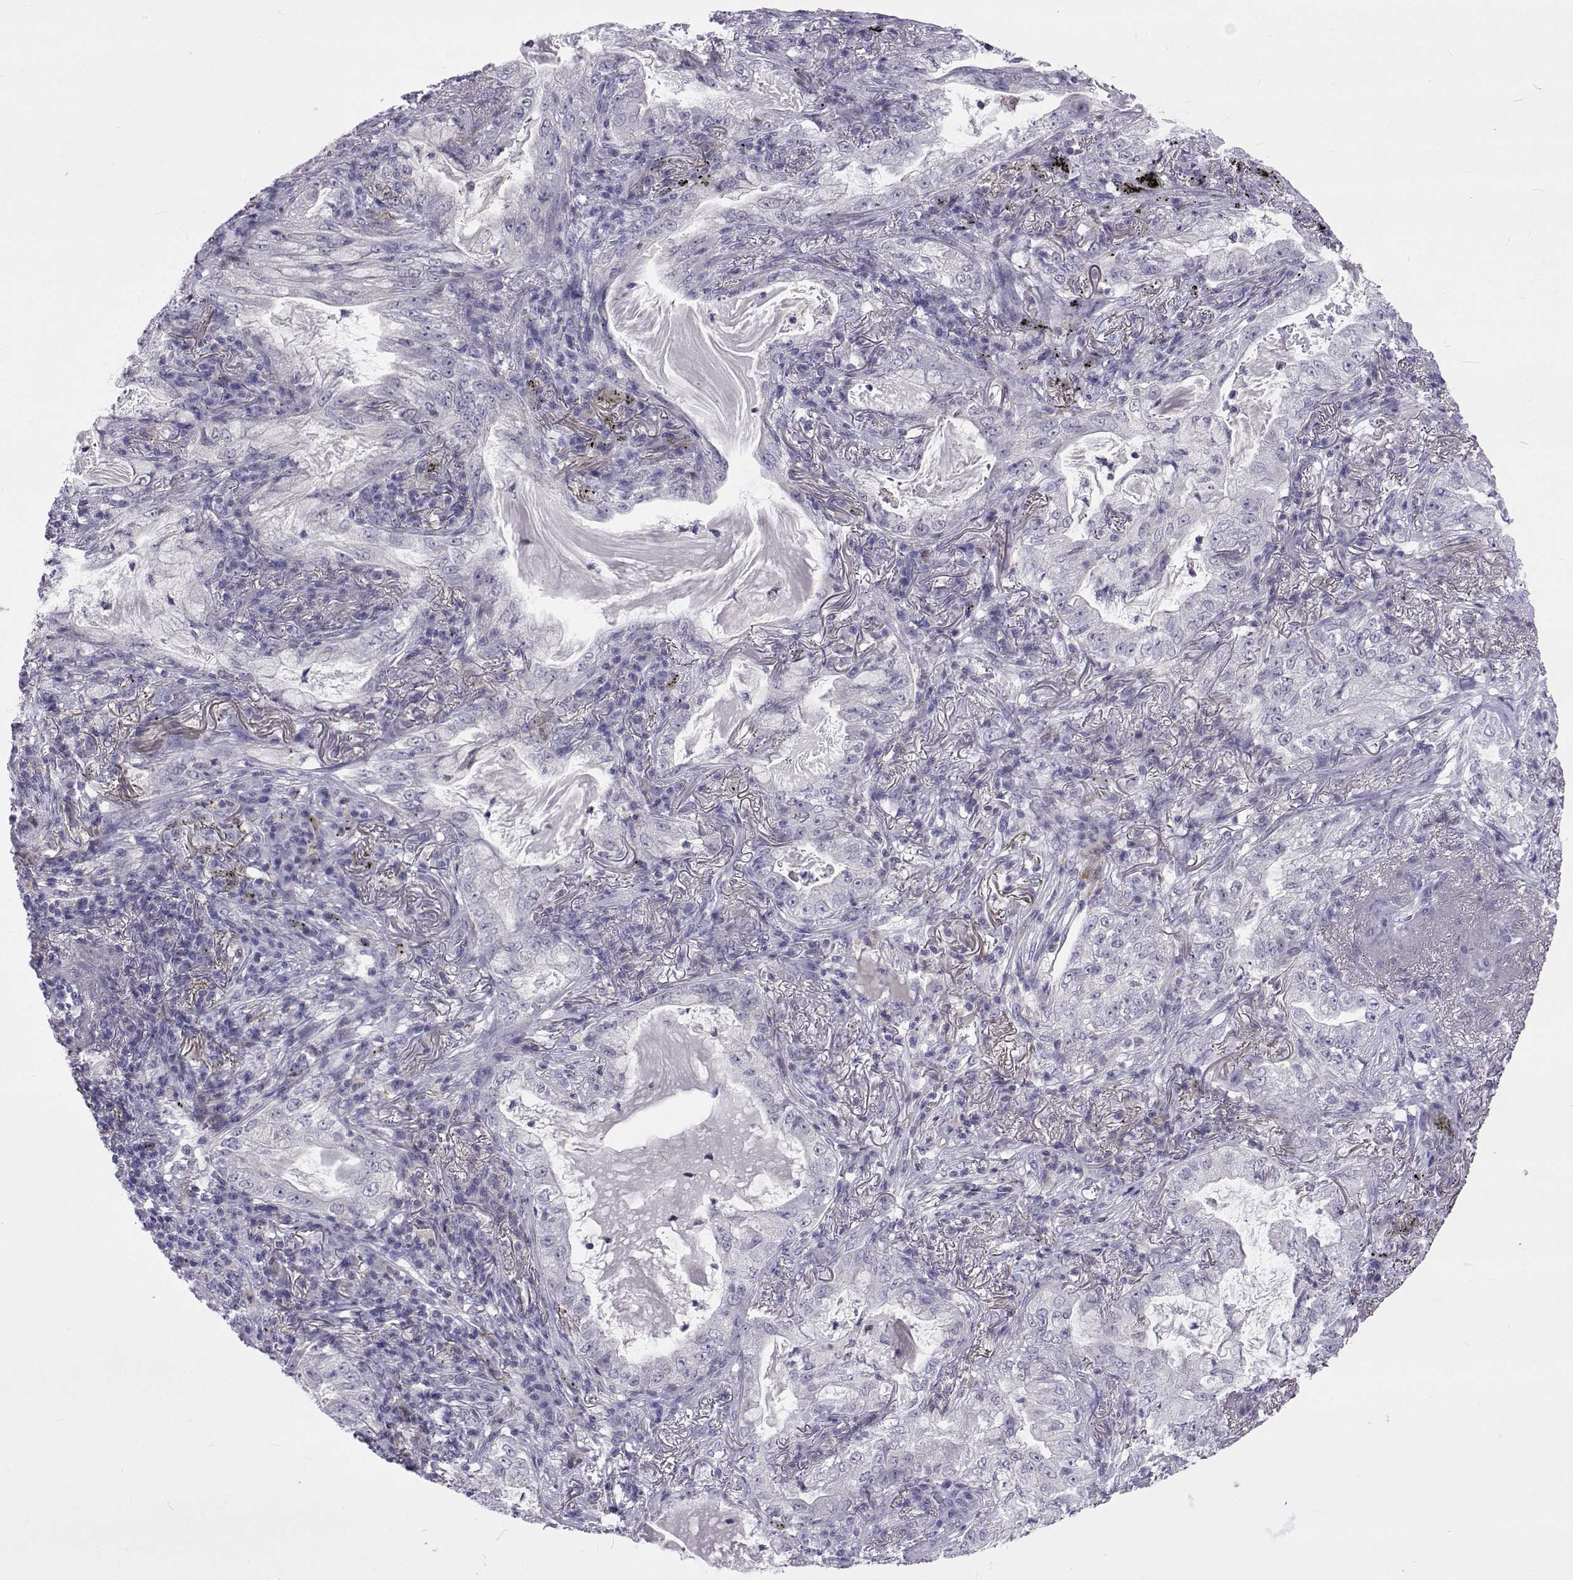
{"staining": {"intensity": "negative", "quantity": "none", "location": "none"}, "tissue": "lung cancer", "cell_type": "Tumor cells", "image_type": "cancer", "snomed": [{"axis": "morphology", "description": "Adenocarcinoma, NOS"}, {"axis": "topography", "description": "Lung"}], "caption": "Immunohistochemistry (IHC) image of adenocarcinoma (lung) stained for a protein (brown), which shows no expression in tumor cells.", "gene": "GALM", "patient": {"sex": "female", "age": 73}}